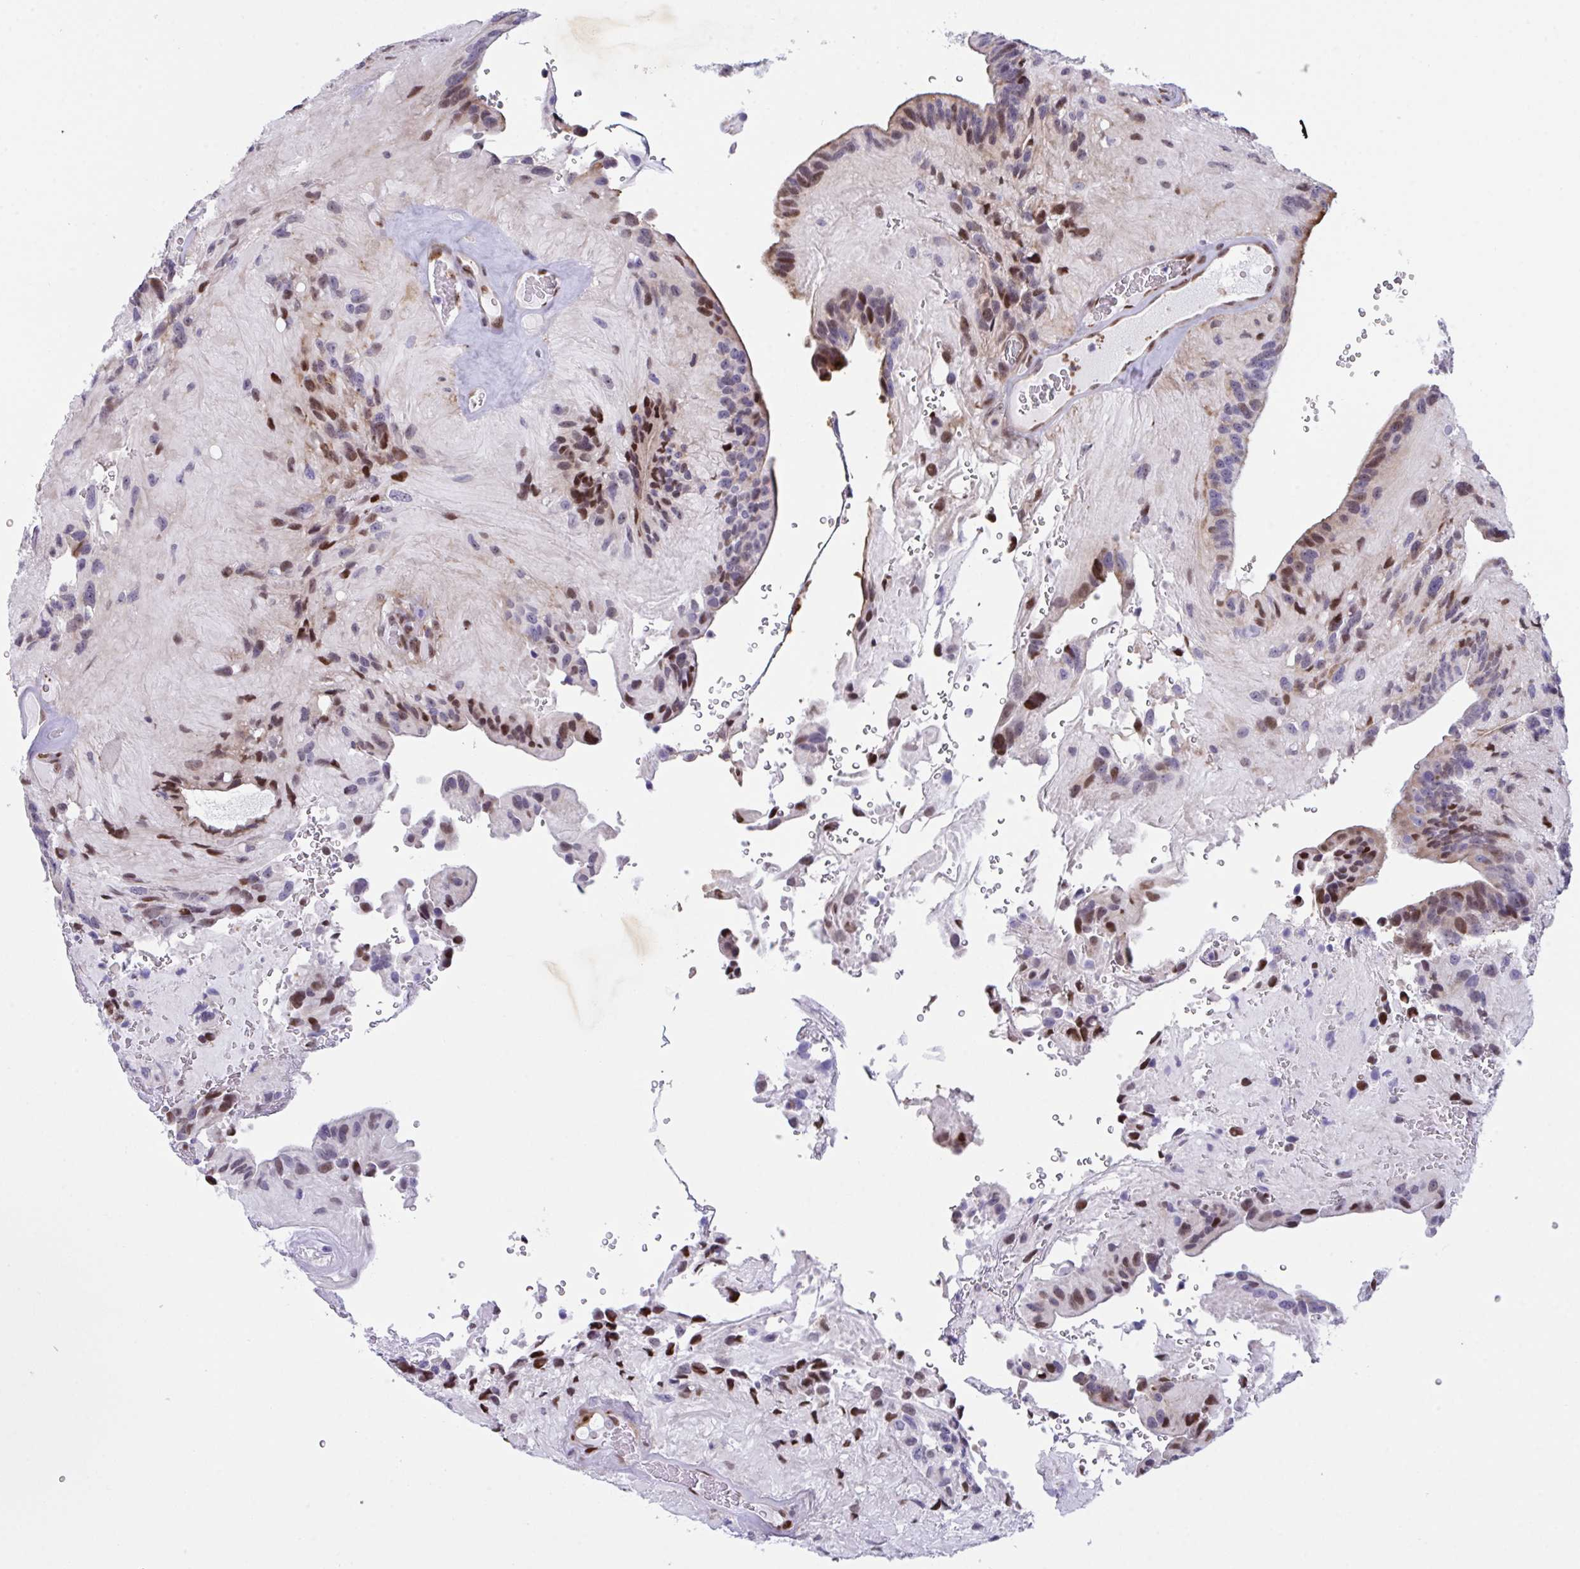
{"staining": {"intensity": "strong", "quantity": "25%-75%", "location": "nuclear"}, "tissue": "glioma", "cell_type": "Tumor cells", "image_type": "cancer", "snomed": [{"axis": "morphology", "description": "Glioma, malignant, Low grade"}, {"axis": "topography", "description": "Brain"}], "caption": "IHC photomicrograph of human malignant glioma (low-grade) stained for a protein (brown), which shows high levels of strong nuclear staining in approximately 25%-75% of tumor cells.", "gene": "PELI2", "patient": {"sex": "male", "age": 31}}